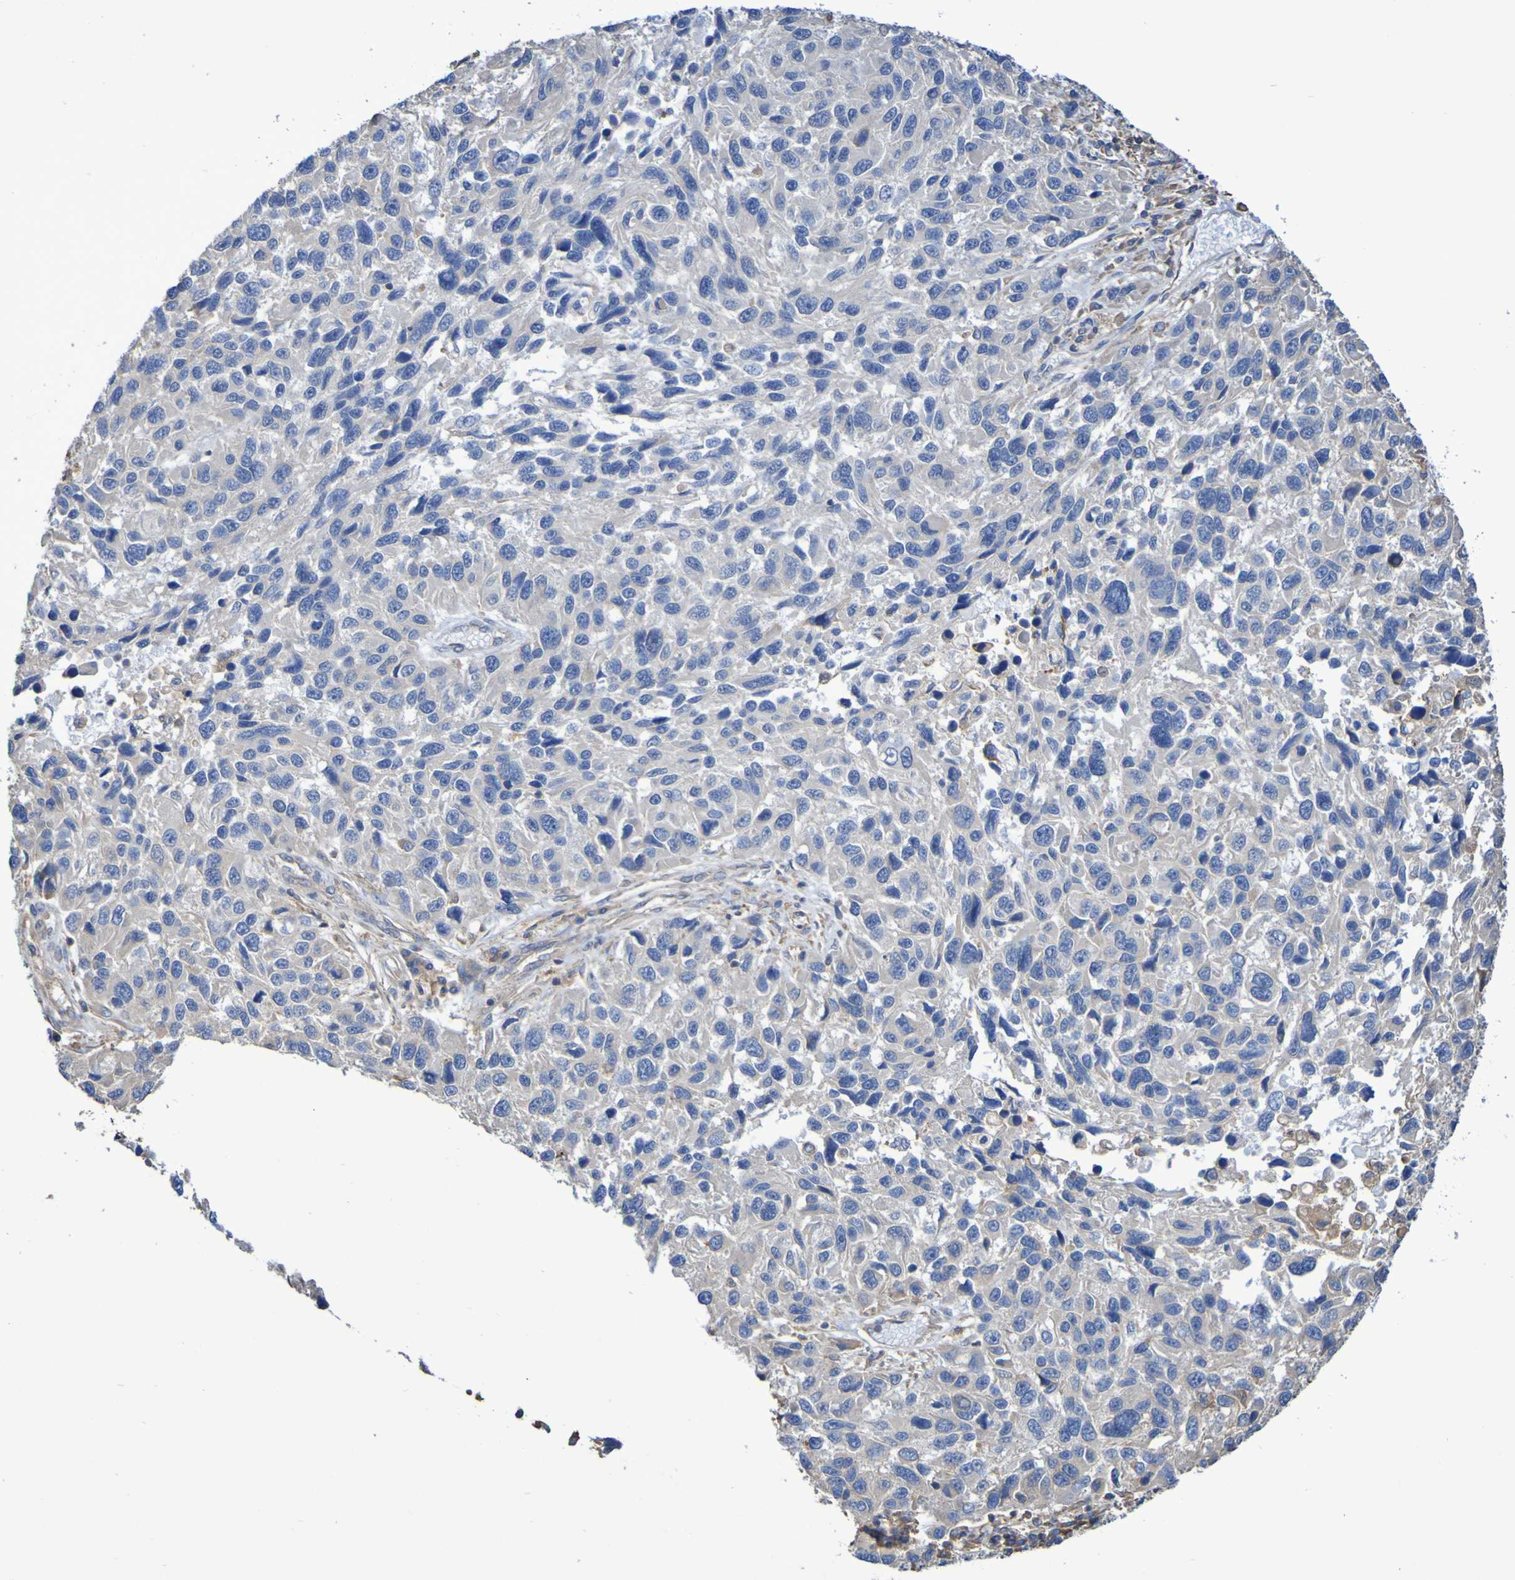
{"staining": {"intensity": "negative", "quantity": "none", "location": "none"}, "tissue": "melanoma", "cell_type": "Tumor cells", "image_type": "cancer", "snomed": [{"axis": "morphology", "description": "Malignant melanoma, NOS"}, {"axis": "topography", "description": "Skin"}], "caption": "Immunohistochemical staining of human melanoma exhibits no significant expression in tumor cells. Brightfield microscopy of immunohistochemistry (IHC) stained with DAB (3,3'-diaminobenzidine) (brown) and hematoxylin (blue), captured at high magnification.", "gene": "SYNJ1", "patient": {"sex": "male", "age": 53}}